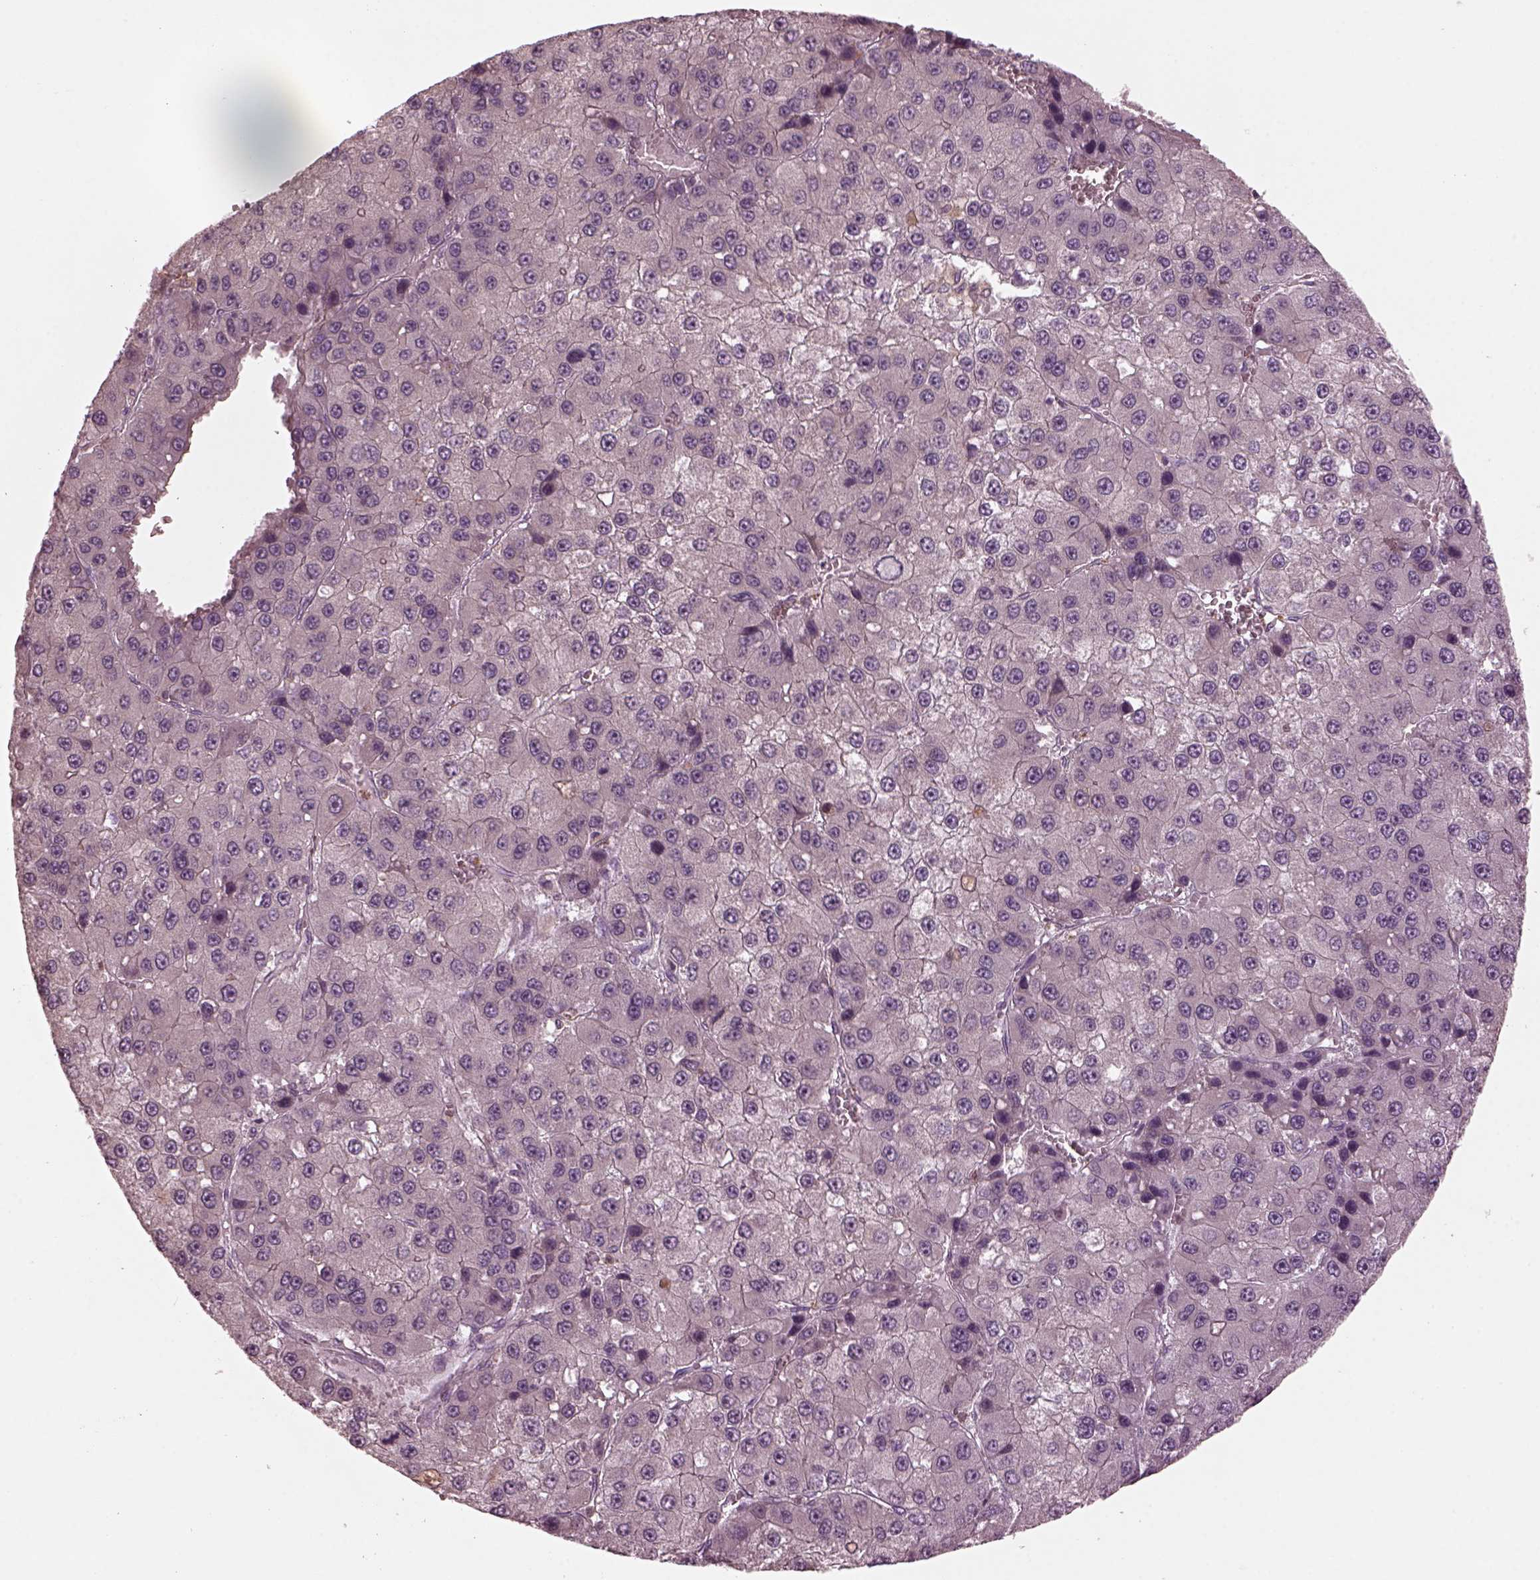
{"staining": {"intensity": "negative", "quantity": "none", "location": "none"}, "tissue": "liver cancer", "cell_type": "Tumor cells", "image_type": "cancer", "snomed": [{"axis": "morphology", "description": "Carcinoma, Hepatocellular, NOS"}, {"axis": "topography", "description": "Liver"}], "caption": "The micrograph shows no staining of tumor cells in hepatocellular carcinoma (liver).", "gene": "PSTPIP2", "patient": {"sex": "female", "age": 73}}